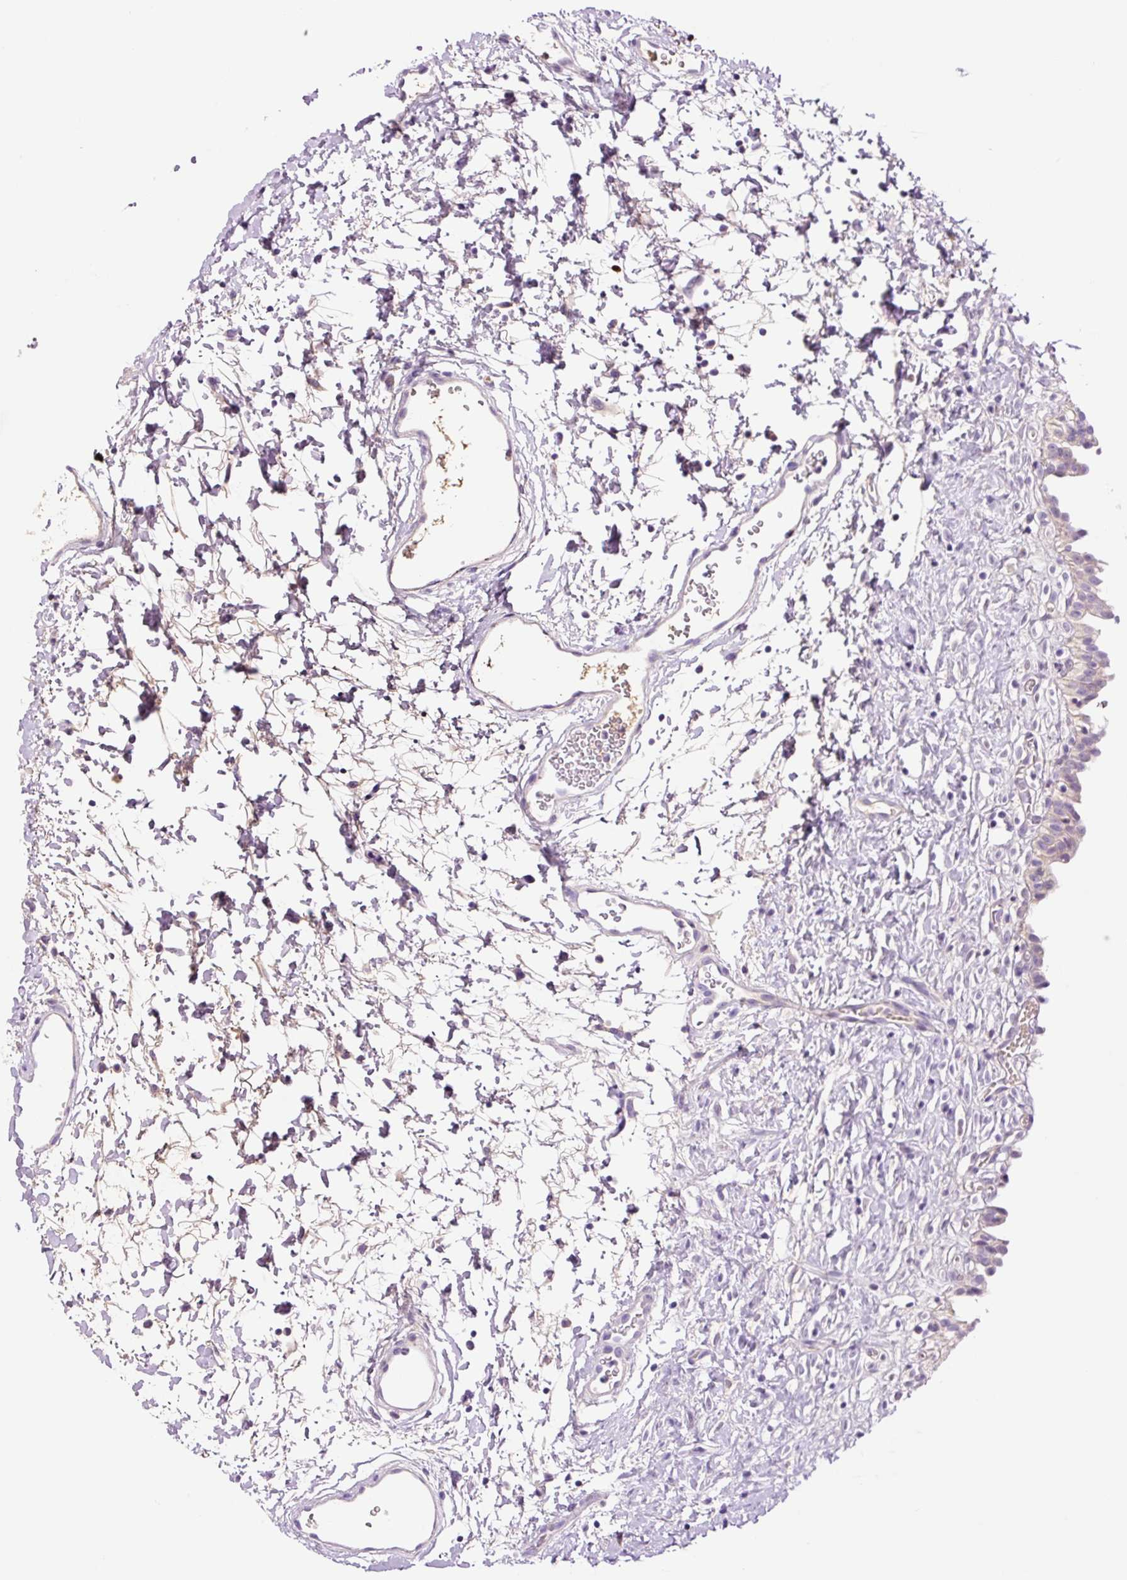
{"staining": {"intensity": "negative", "quantity": "none", "location": "none"}, "tissue": "urinary bladder", "cell_type": "Urothelial cells", "image_type": "normal", "snomed": [{"axis": "morphology", "description": "Normal tissue, NOS"}, {"axis": "topography", "description": "Urinary bladder"}], "caption": "High magnification brightfield microscopy of unremarkable urinary bladder stained with DAB (3,3'-diaminobenzidine) (brown) and counterstained with hematoxylin (blue): urothelial cells show no significant expression.", "gene": "DPPA4", "patient": {"sex": "male", "age": 51}}